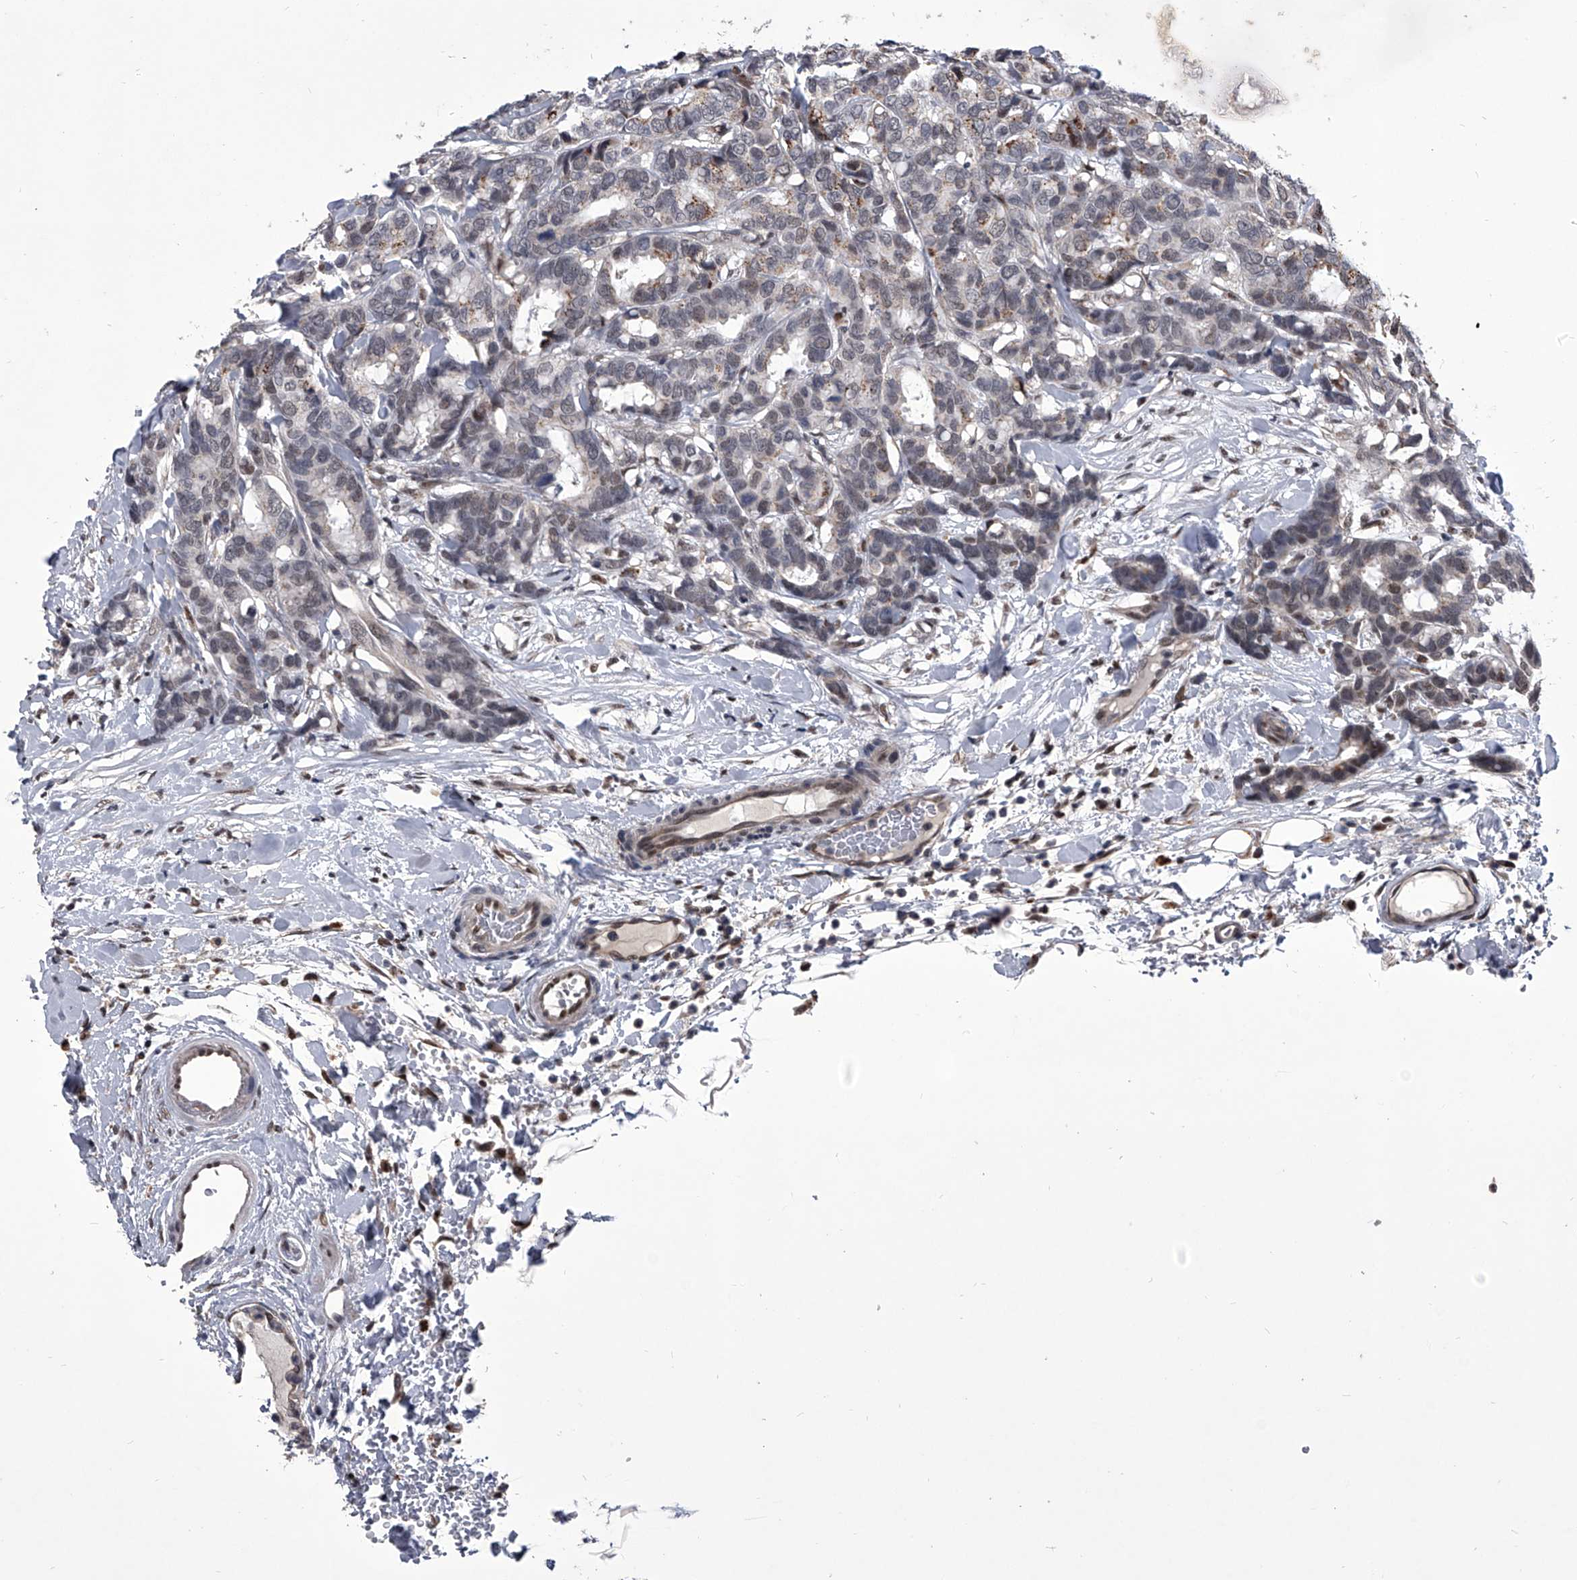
{"staining": {"intensity": "moderate", "quantity": "<25%", "location": "cytoplasmic/membranous"}, "tissue": "breast cancer", "cell_type": "Tumor cells", "image_type": "cancer", "snomed": [{"axis": "morphology", "description": "Duct carcinoma"}, {"axis": "topography", "description": "Breast"}], "caption": "Immunohistochemistry (IHC) histopathology image of human breast cancer (intraductal carcinoma) stained for a protein (brown), which reveals low levels of moderate cytoplasmic/membranous expression in about <25% of tumor cells.", "gene": "CMTR1", "patient": {"sex": "female", "age": 87}}